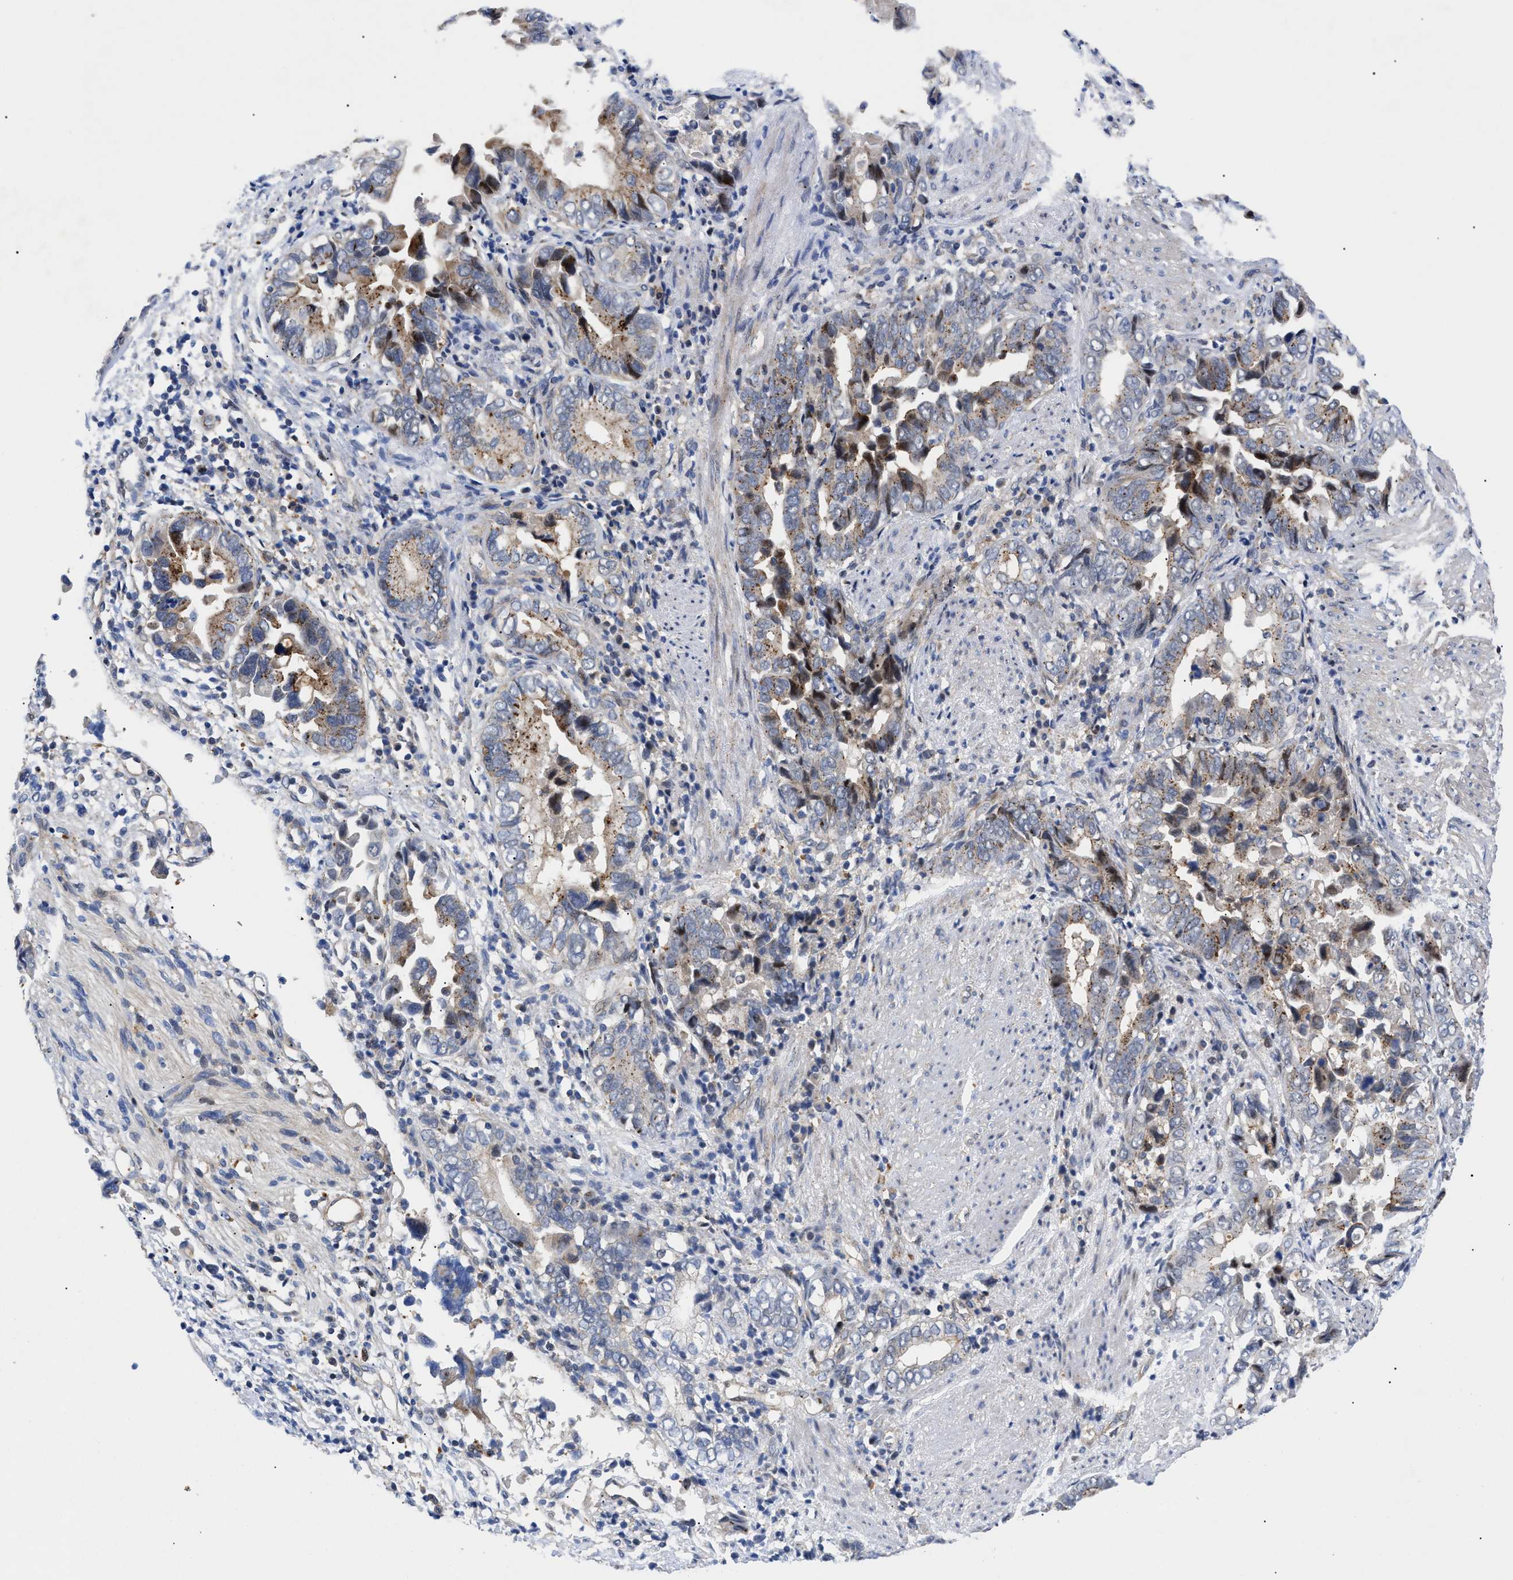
{"staining": {"intensity": "negative", "quantity": "none", "location": "none"}, "tissue": "liver cancer", "cell_type": "Tumor cells", "image_type": "cancer", "snomed": [{"axis": "morphology", "description": "Cholangiocarcinoma"}, {"axis": "topography", "description": "Liver"}], "caption": "The immunohistochemistry image has no significant positivity in tumor cells of cholangiocarcinoma (liver) tissue.", "gene": "SFXN5", "patient": {"sex": "female", "age": 79}}